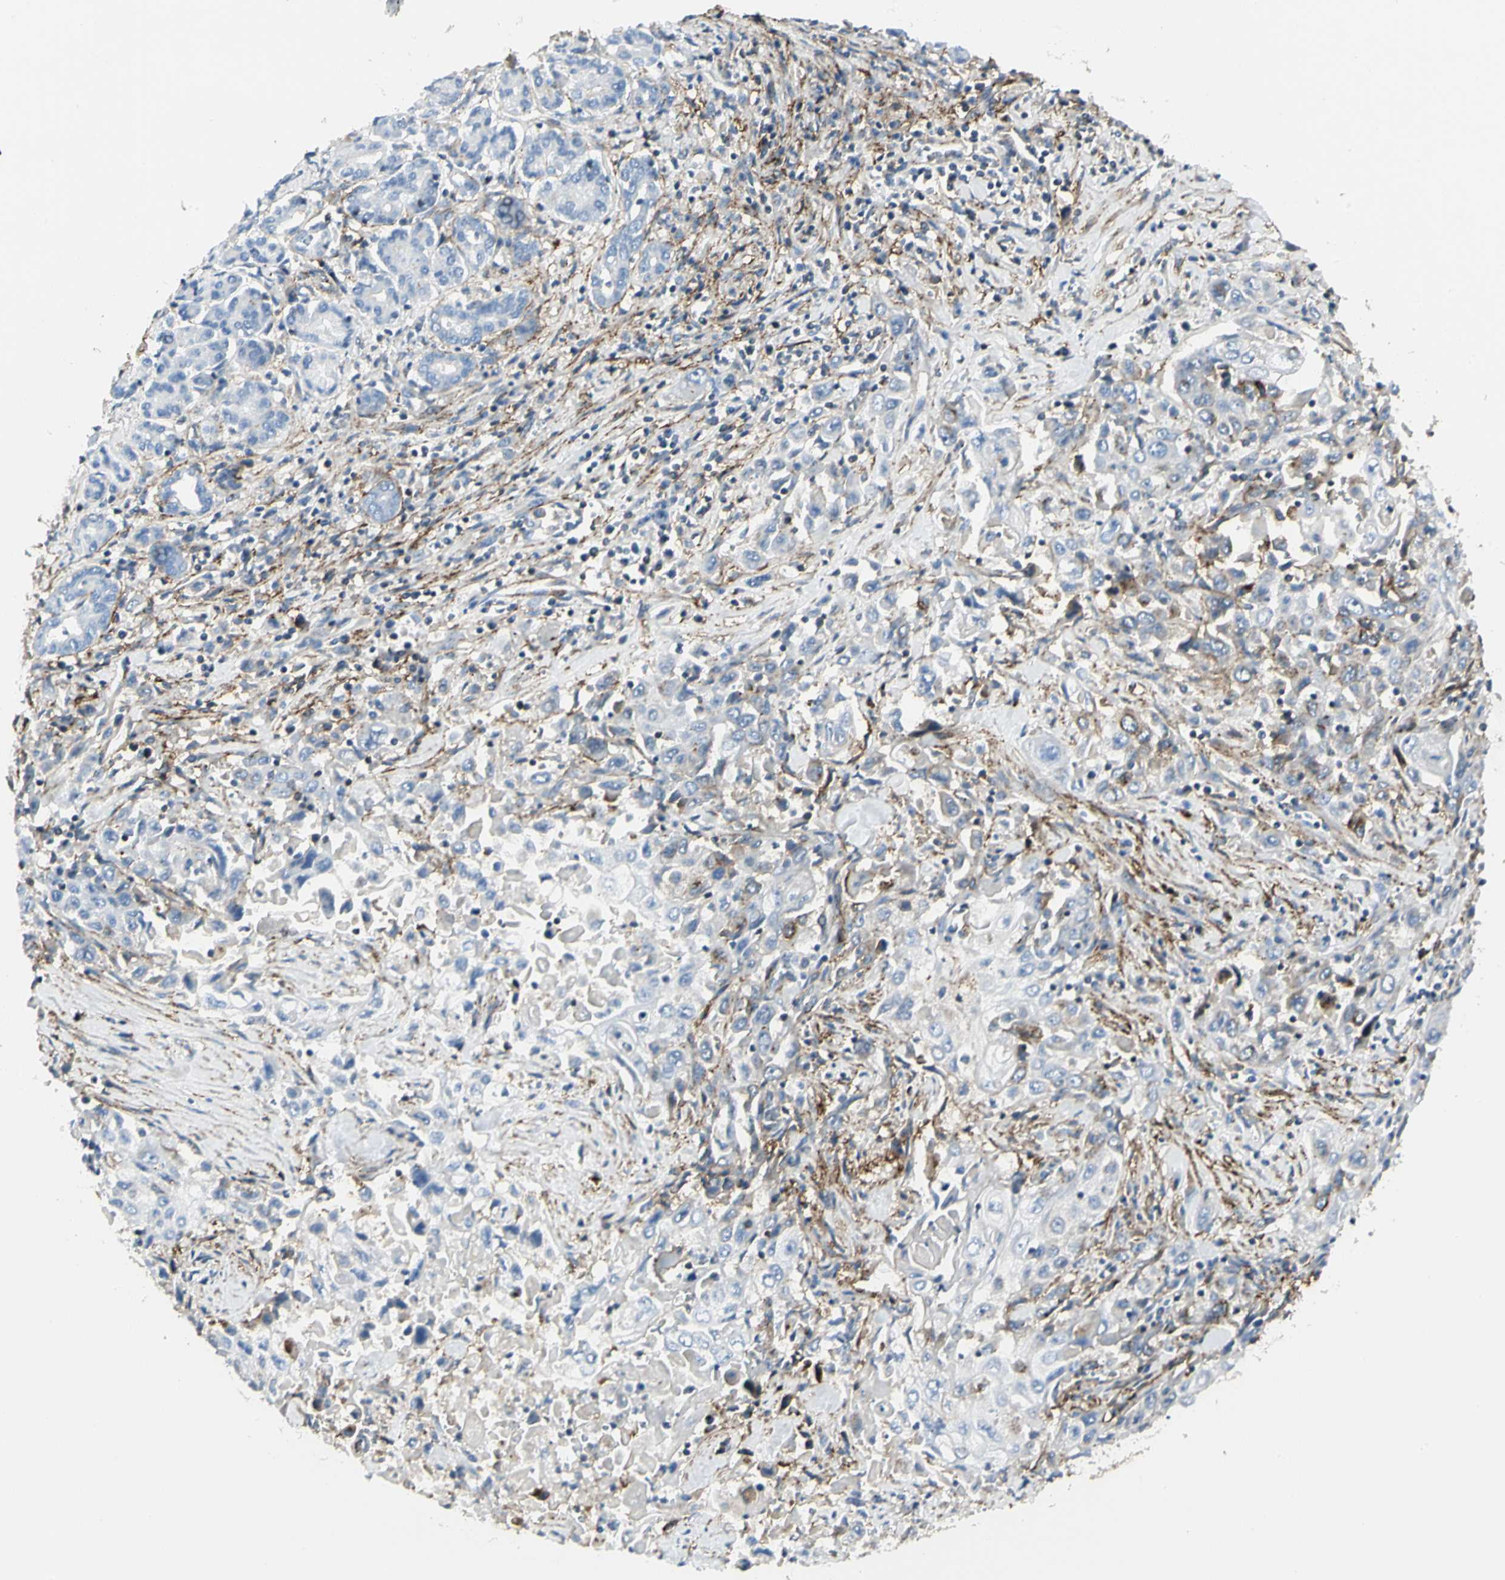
{"staining": {"intensity": "negative", "quantity": "none", "location": "none"}, "tissue": "pancreatic cancer", "cell_type": "Tumor cells", "image_type": "cancer", "snomed": [{"axis": "morphology", "description": "Adenocarcinoma, NOS"}, {"axis": "topography", "description": "Pancreas"}], "caption": "IHC of human pancreatic adenocarcinoma reveals no positivity in tumor cells. (Stains: DAB (3,3'-diaminobenzidine) immunohistochemistry (IHC) with hematoxylin counter stain, Microscopy: brightfield microscopy at high magnification).", "gene": "CLEC2B", "patient": {"sex": "male", "age": 70}}